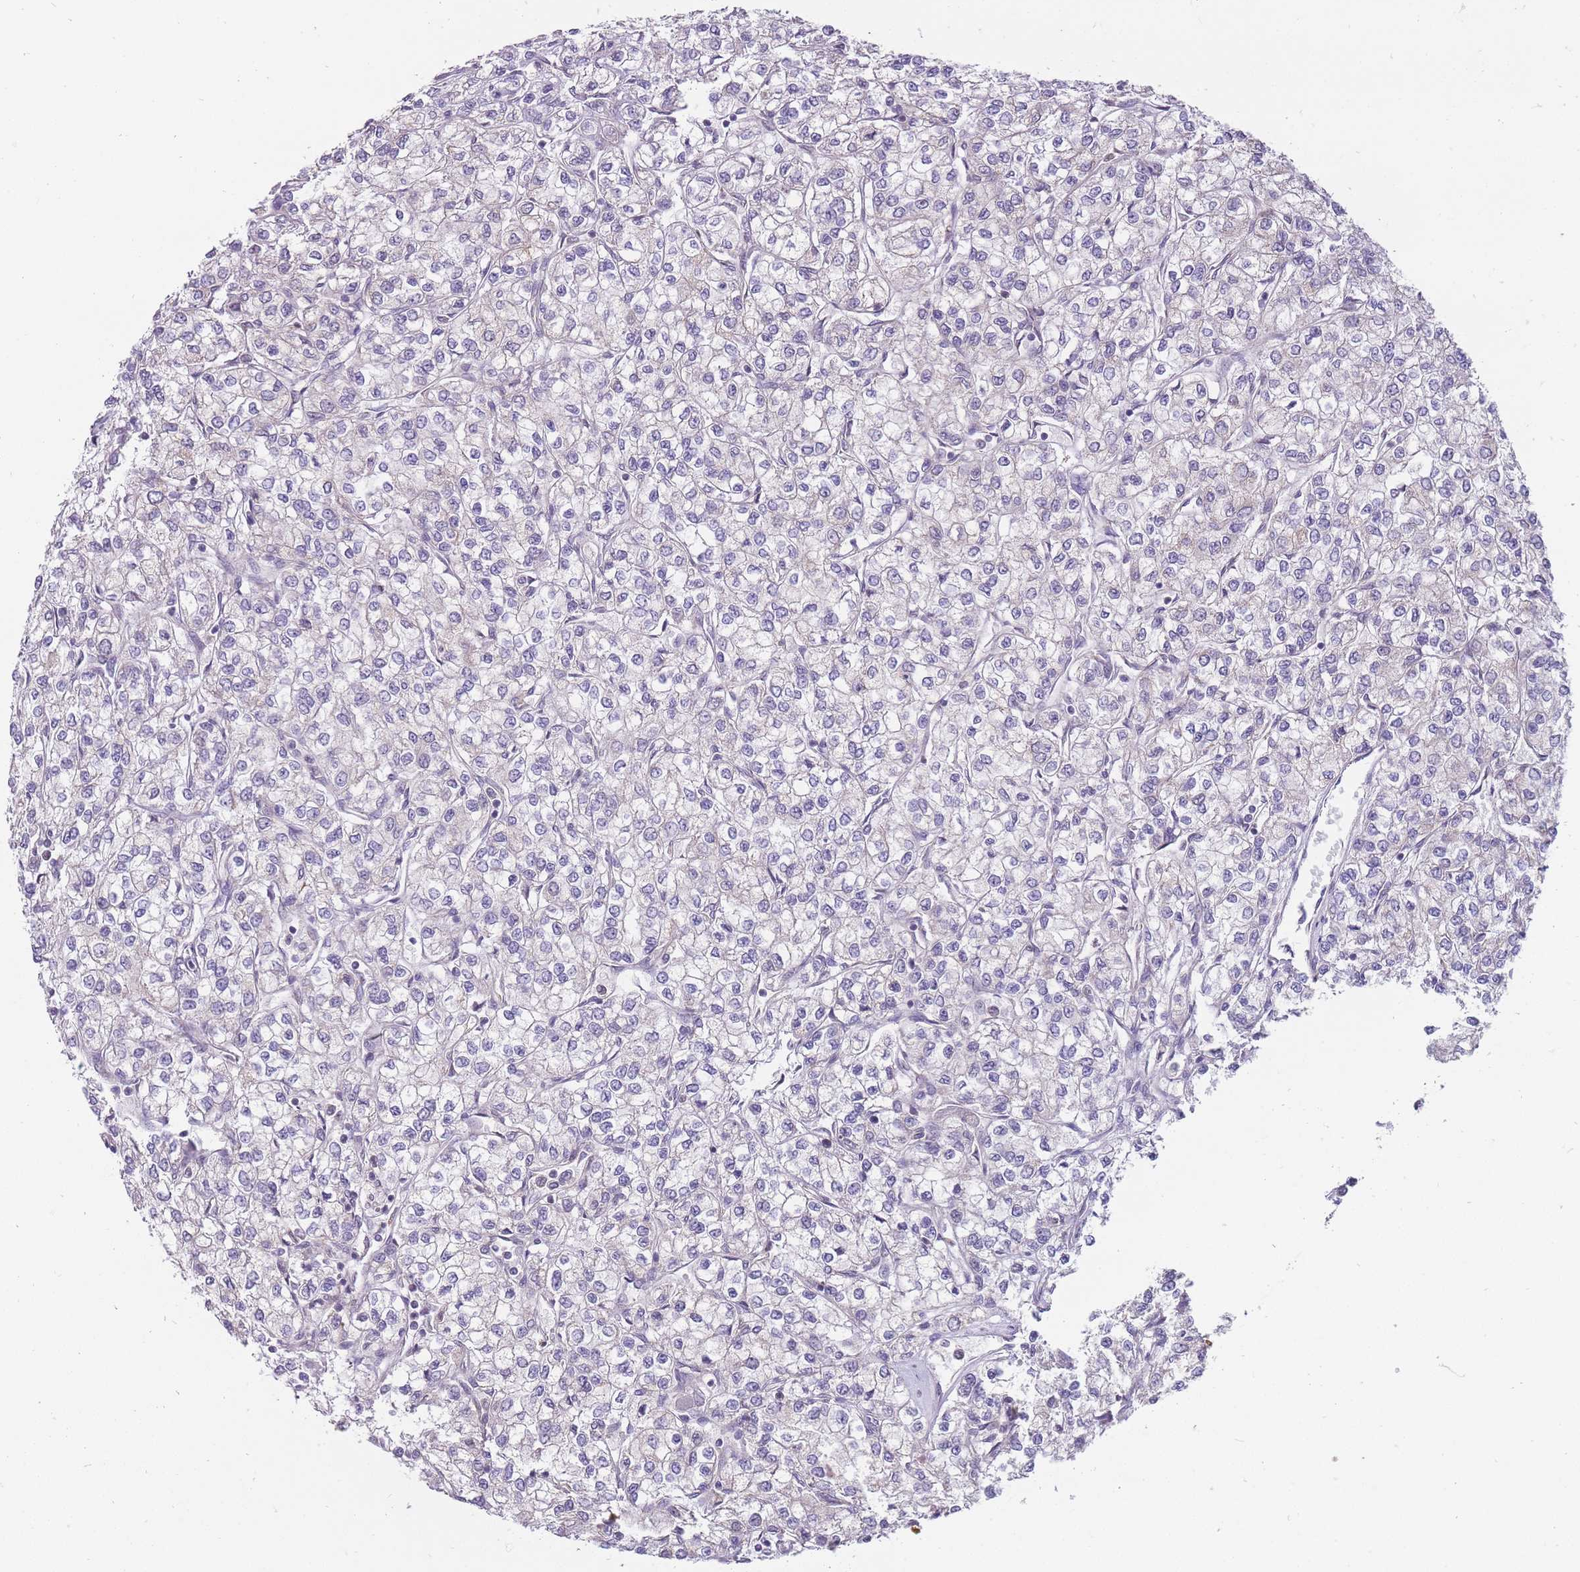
{"staining": {"intensity": "negative", "quantity": "none", "location": "none"}, "tissue": "renal cancer", "cell_type": "Tumor cells", "image_type": "cancer", "snomed": [{"axis": "morphology", "description": "Adenocarcinoma, NOS"}, {"axis": "topography", "description": "Kidney"}], "caption": "Tumor cells show no significant expression in renal cancer (adenocarcinoma).", "gene": "NELL1", "patient": {"sex": "male", "age": 80}}